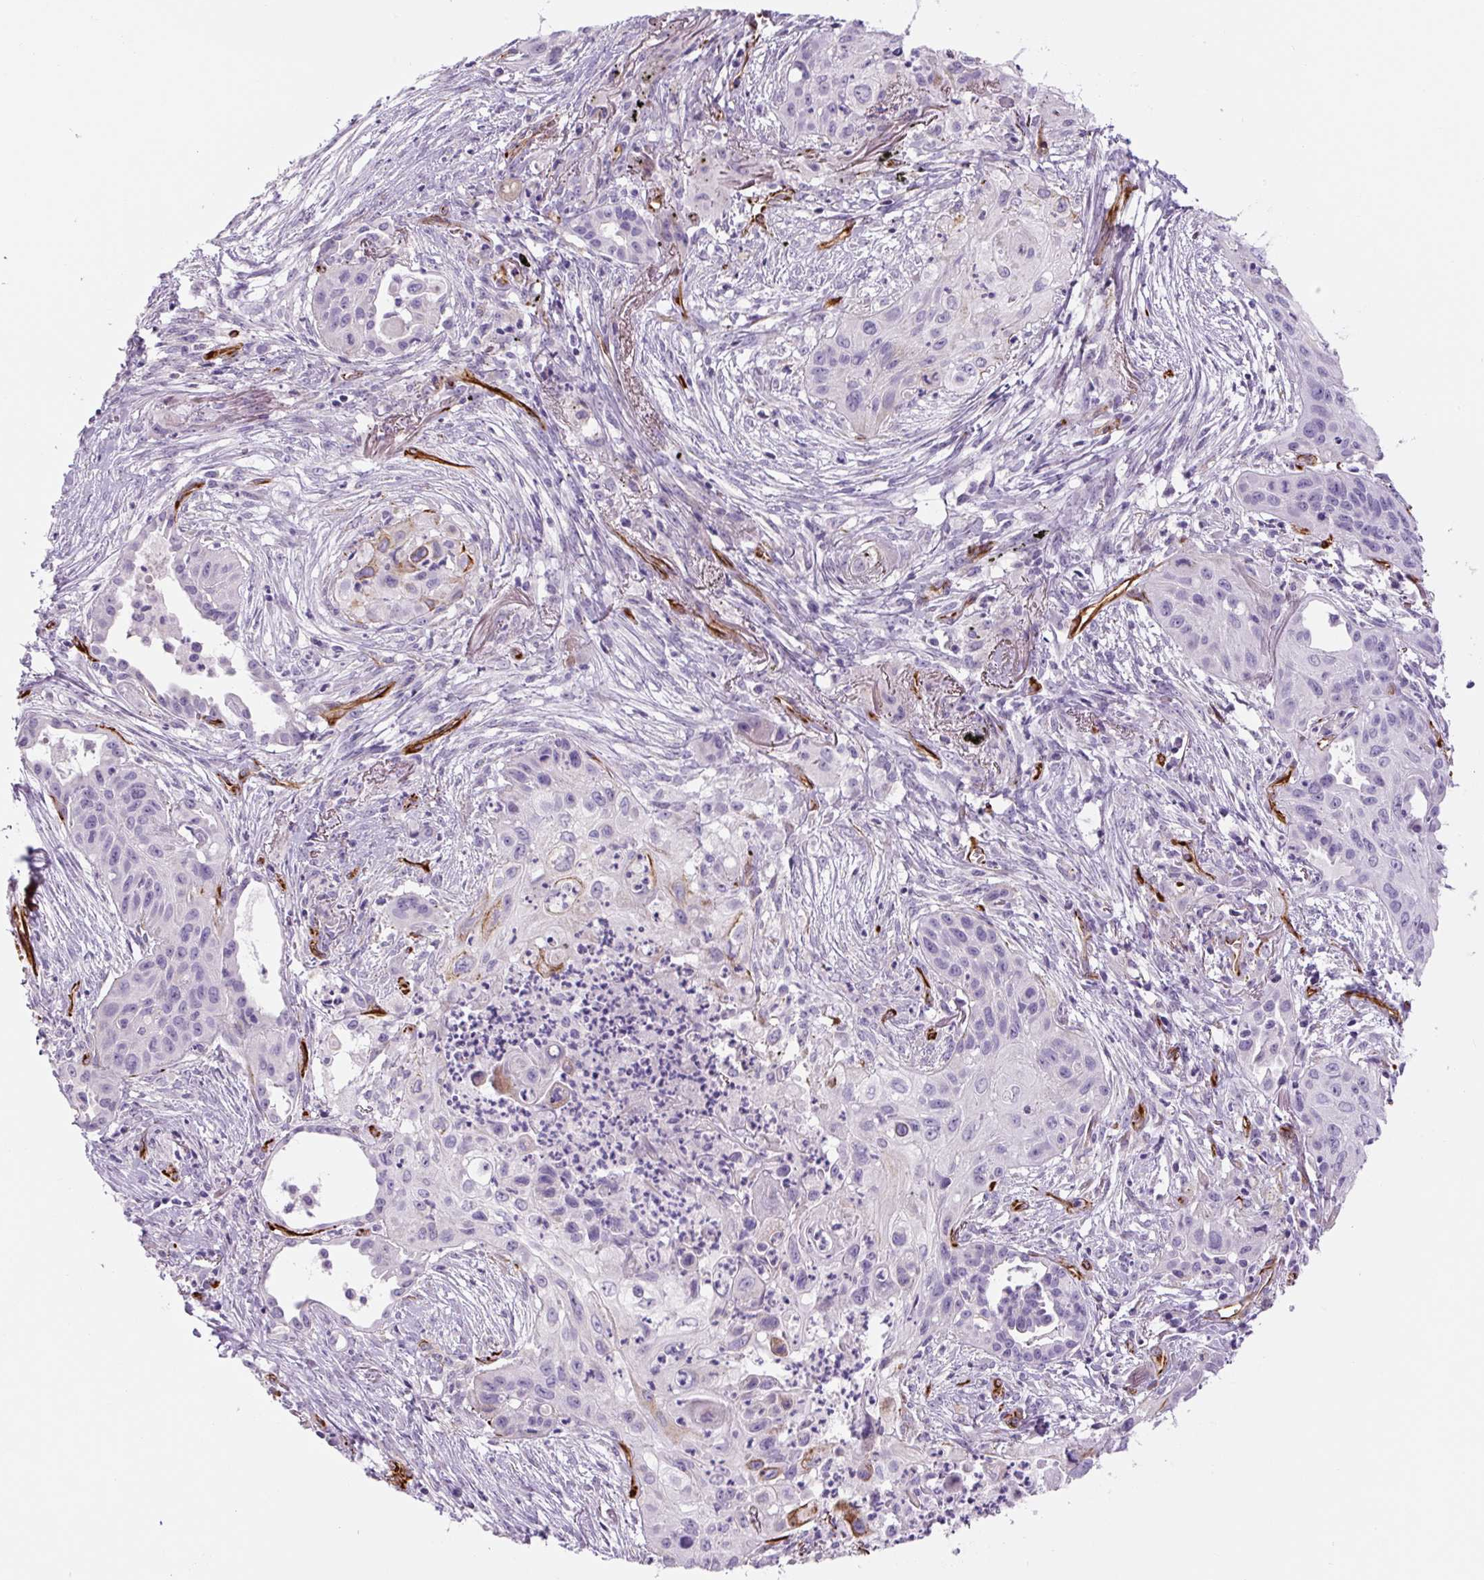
{"staining": {"intensity": "negative", "quantity": "none", "location": "none"}, "tissue": "lung cancer", "cell_type": "Tumor cells", "image_type": "cancer", "snomed": [{"axis": "morphology", "description": "Squamous cell carcinoma, NOS"}, {"axis": "topography", "description": "Lung"}], "caption": "This histopathology image is of lung cancer stained with immunohistochemistry (IHC) to label a protein in brown with the nuclei are counter-stained blue. There is no staining in tumor cells.", "gene": "NES", "patient": {"sex": "male", "age": 71}}